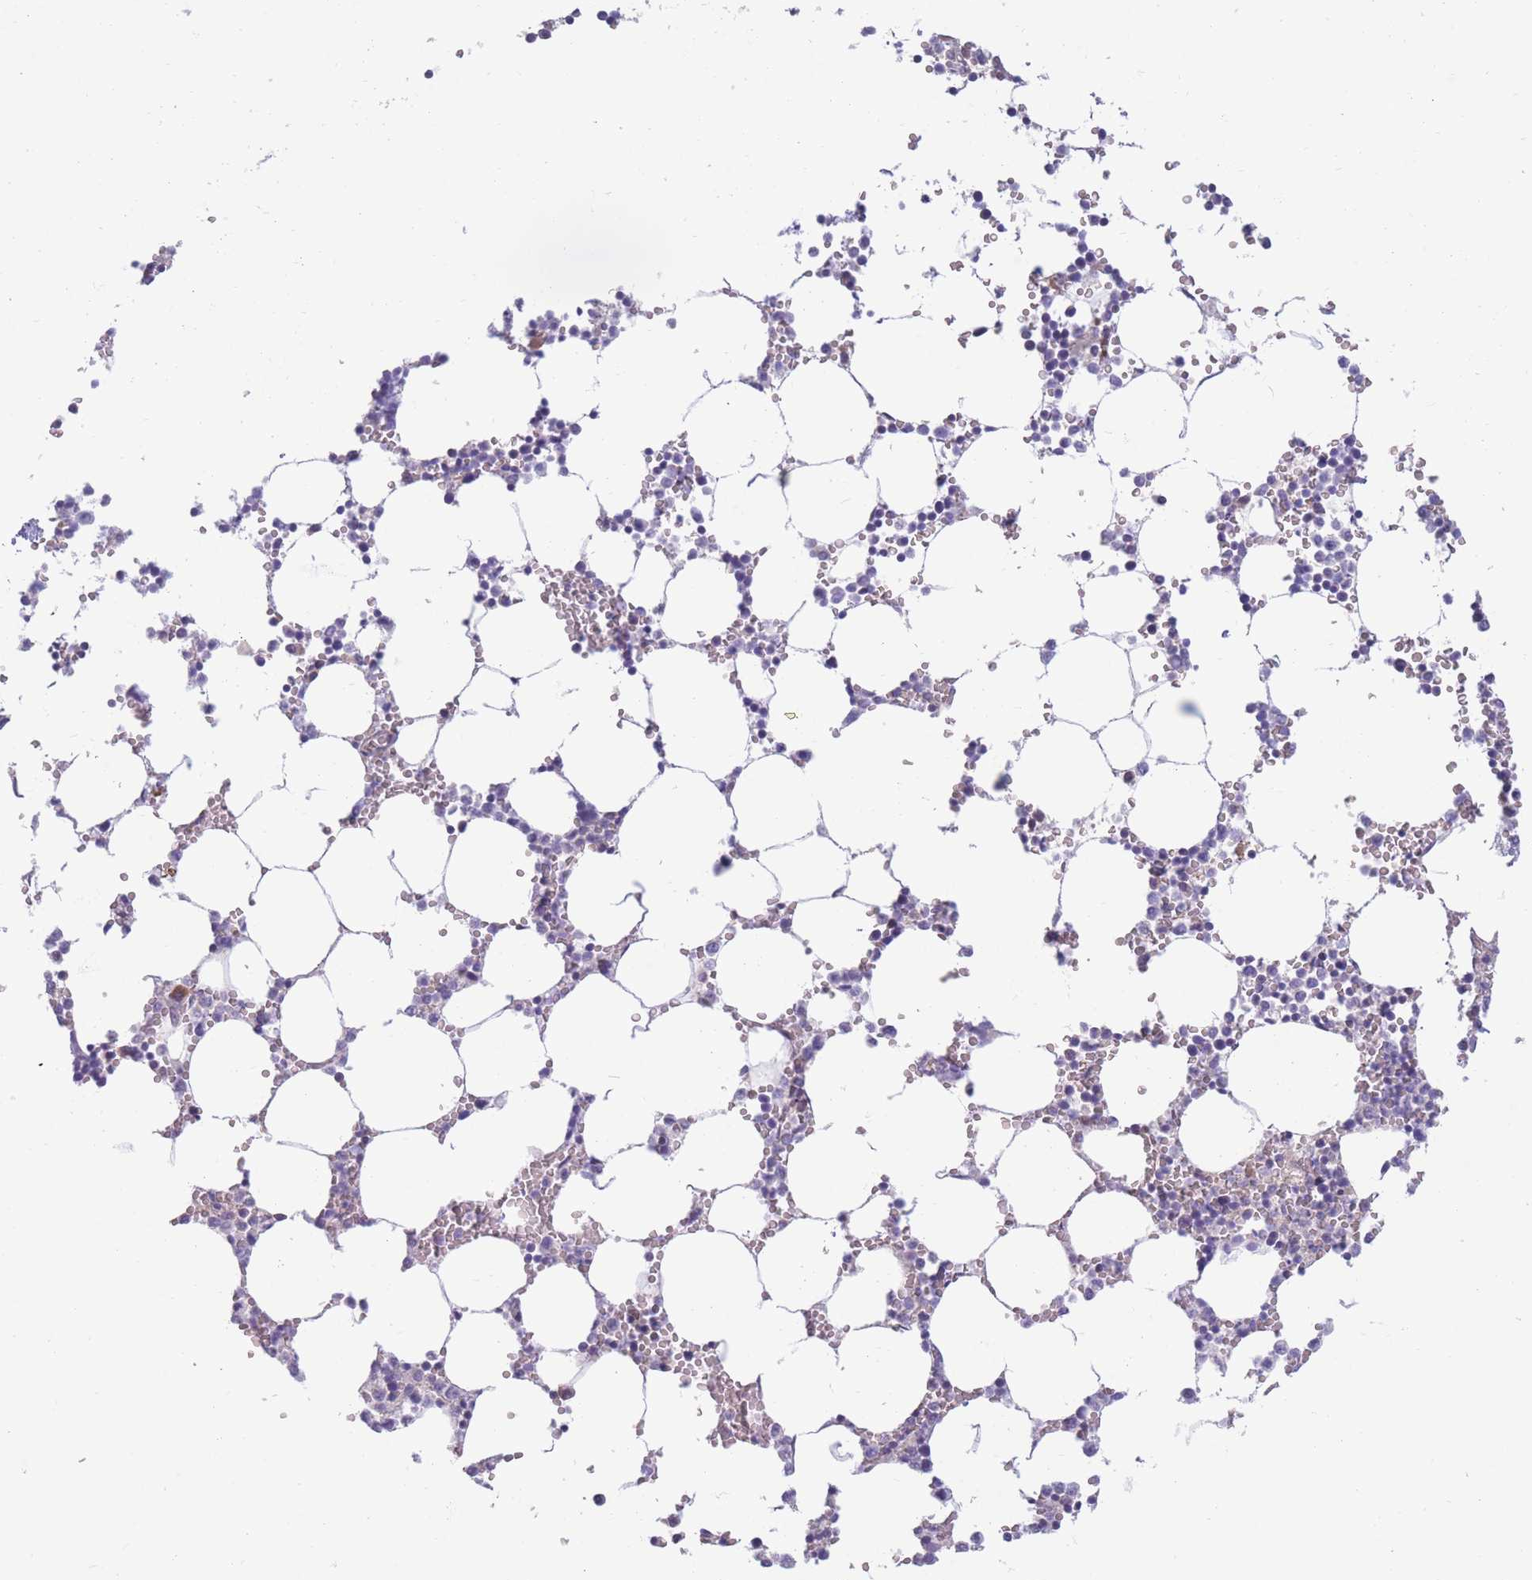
{"staining": {"intensity": "negative", "quantity": "none", "location": "none"}, "tissue": "bone marrow", "cell_type": "Hematopoietic cells", "image_type": "normal", "snomed": [{"axis": "morphology", "description": "Normal tissue, NOS"}, {"axis": "topography", "description": "Bone marrow"}], "caption": "Bone marrow stained for a protein using IHC exhibits no expression hematopoietic cells.", "gene": "PDE4A", "patient": {"sex": "female", "age": 64}}